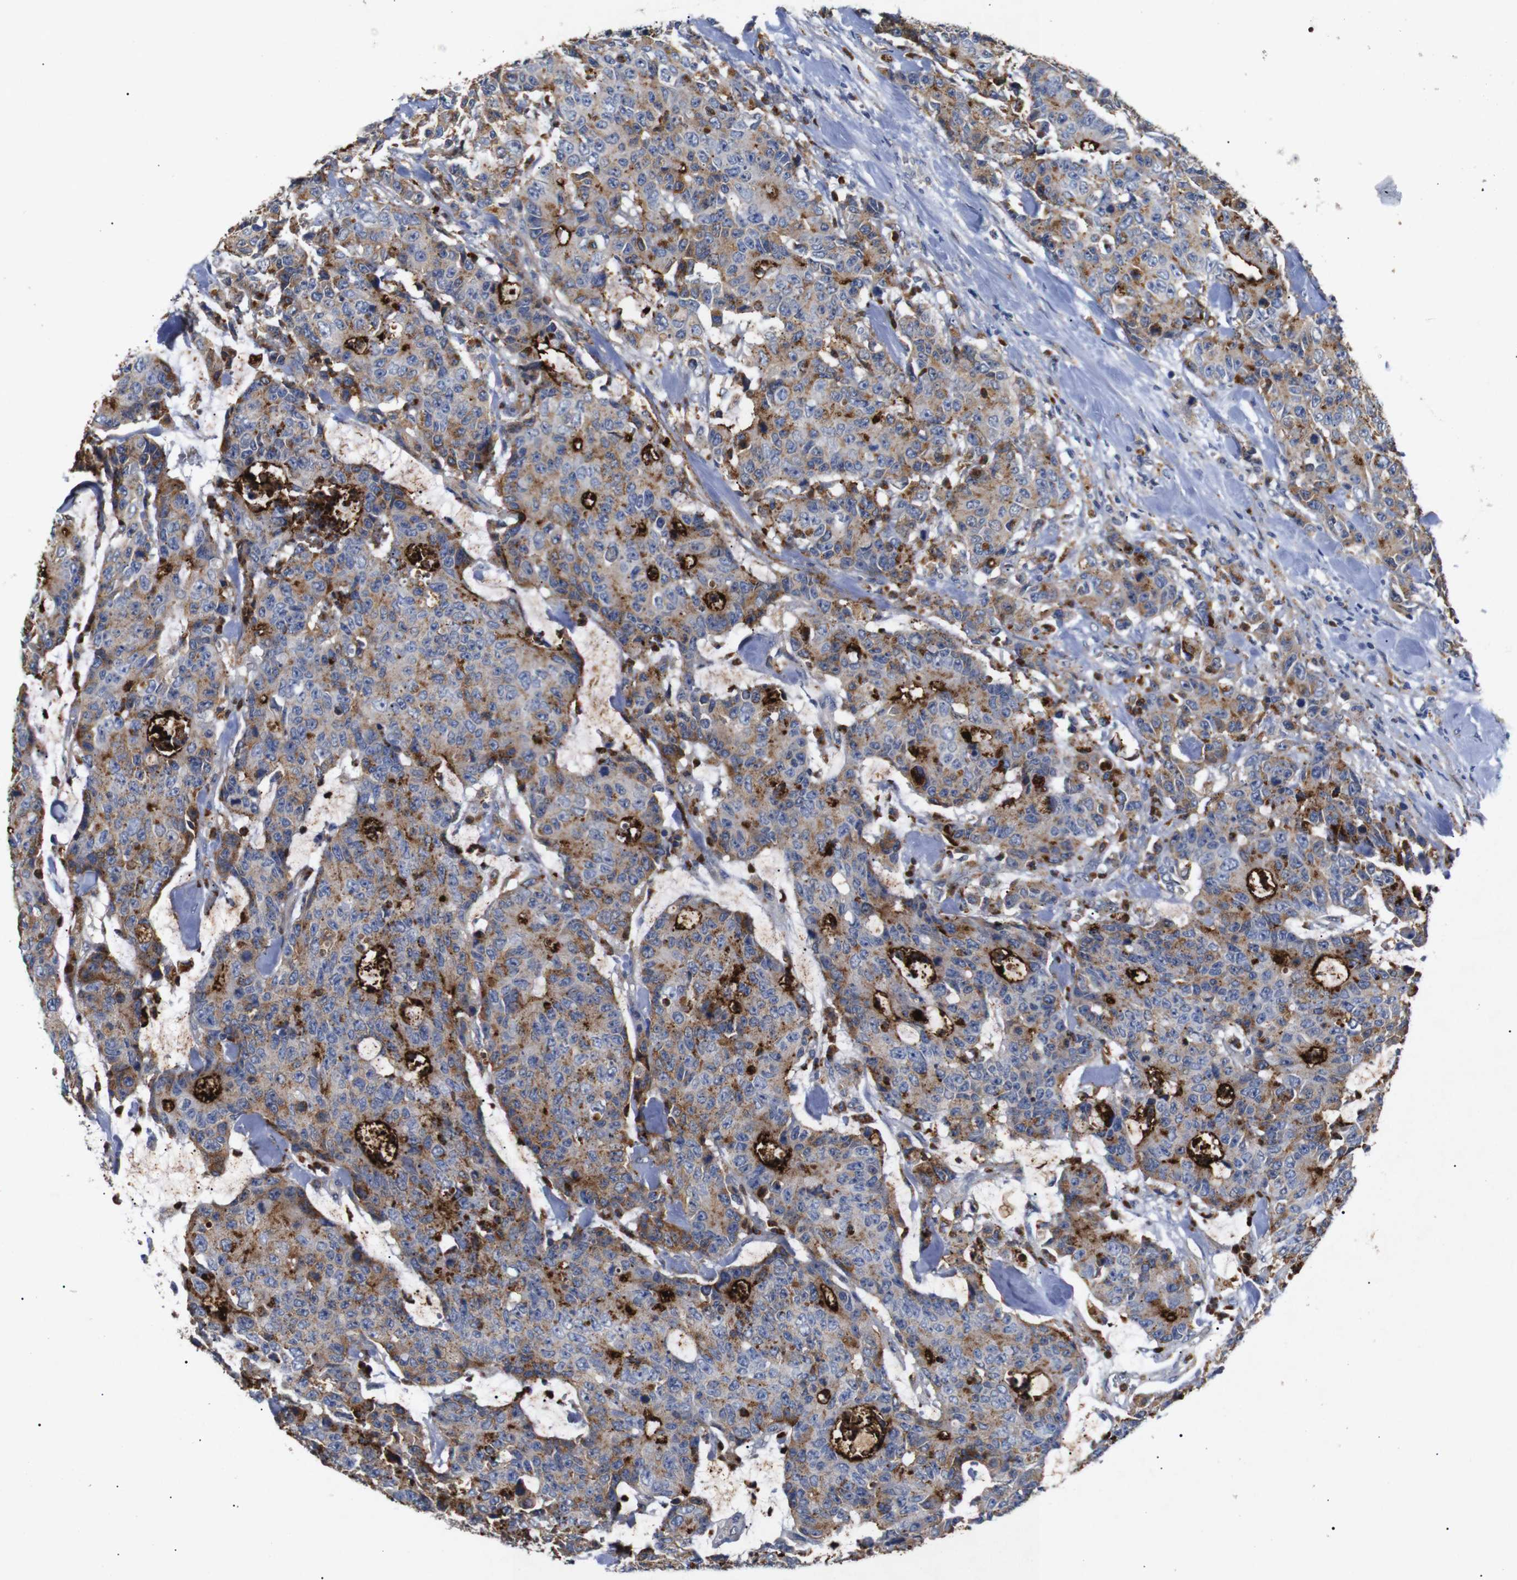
{"staining": {"intensity": "strong", "quantity": "25%-75%", "location": "cytoplasmic/membranous"}, "tissue": "colorectal cancer", "cell_type": "Tumor cells", "image_type": "cancer", "snomed": [{"axis": "morphology", "description": "Adenocarcinoma, NOS"}, {"axis": "topography", "description": "Colon"}], "caption": "Protein staining exhibits strong cytoplasmic/membranous expression in approximately 25%-75% of tumor cells in colorectal adenocarcinoma.", "gene": "SDCBP", "patient": {"sex": "female", "age": 86}}